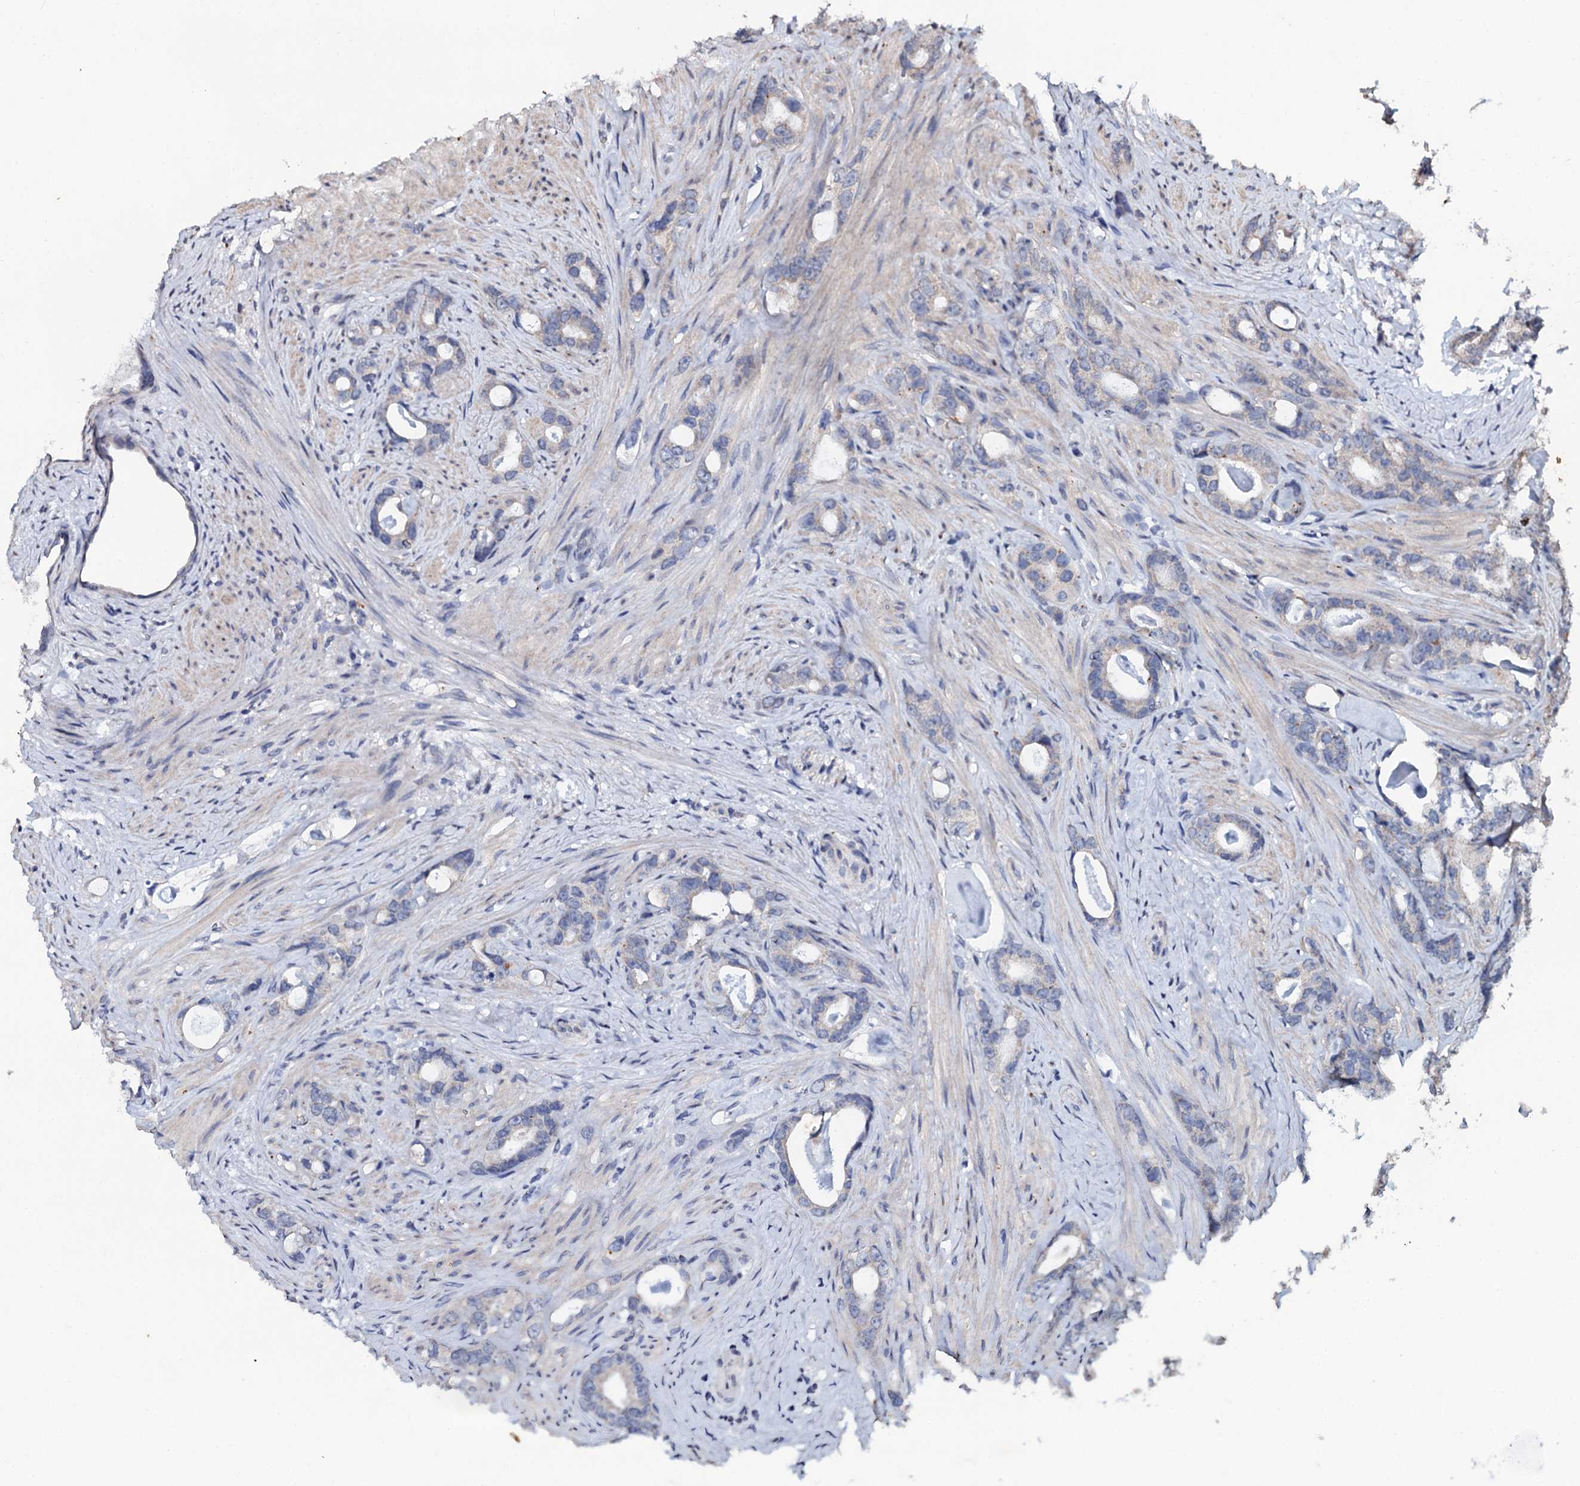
{"staining": {"intensity": "negative", "quantity": "none", "location": "none"}, "tissue": "prostate cancer", "cell_type": "Tumor cells", "image_type": "cancer", "snomed": [{"axis": "morphology", "description": "Adenocarcinoma, Low grade"}, {"axis": "topography", "description": "Prostate"}], "caption": "High power microscopy photomicrograph of an immunohistochemistry image of prostate cancer (low-grade adenocarcinoma), revealing no significant expression in tumor cells.", "gene": "SLC37A4", "patient": {"sex": "male", "age": 63}}